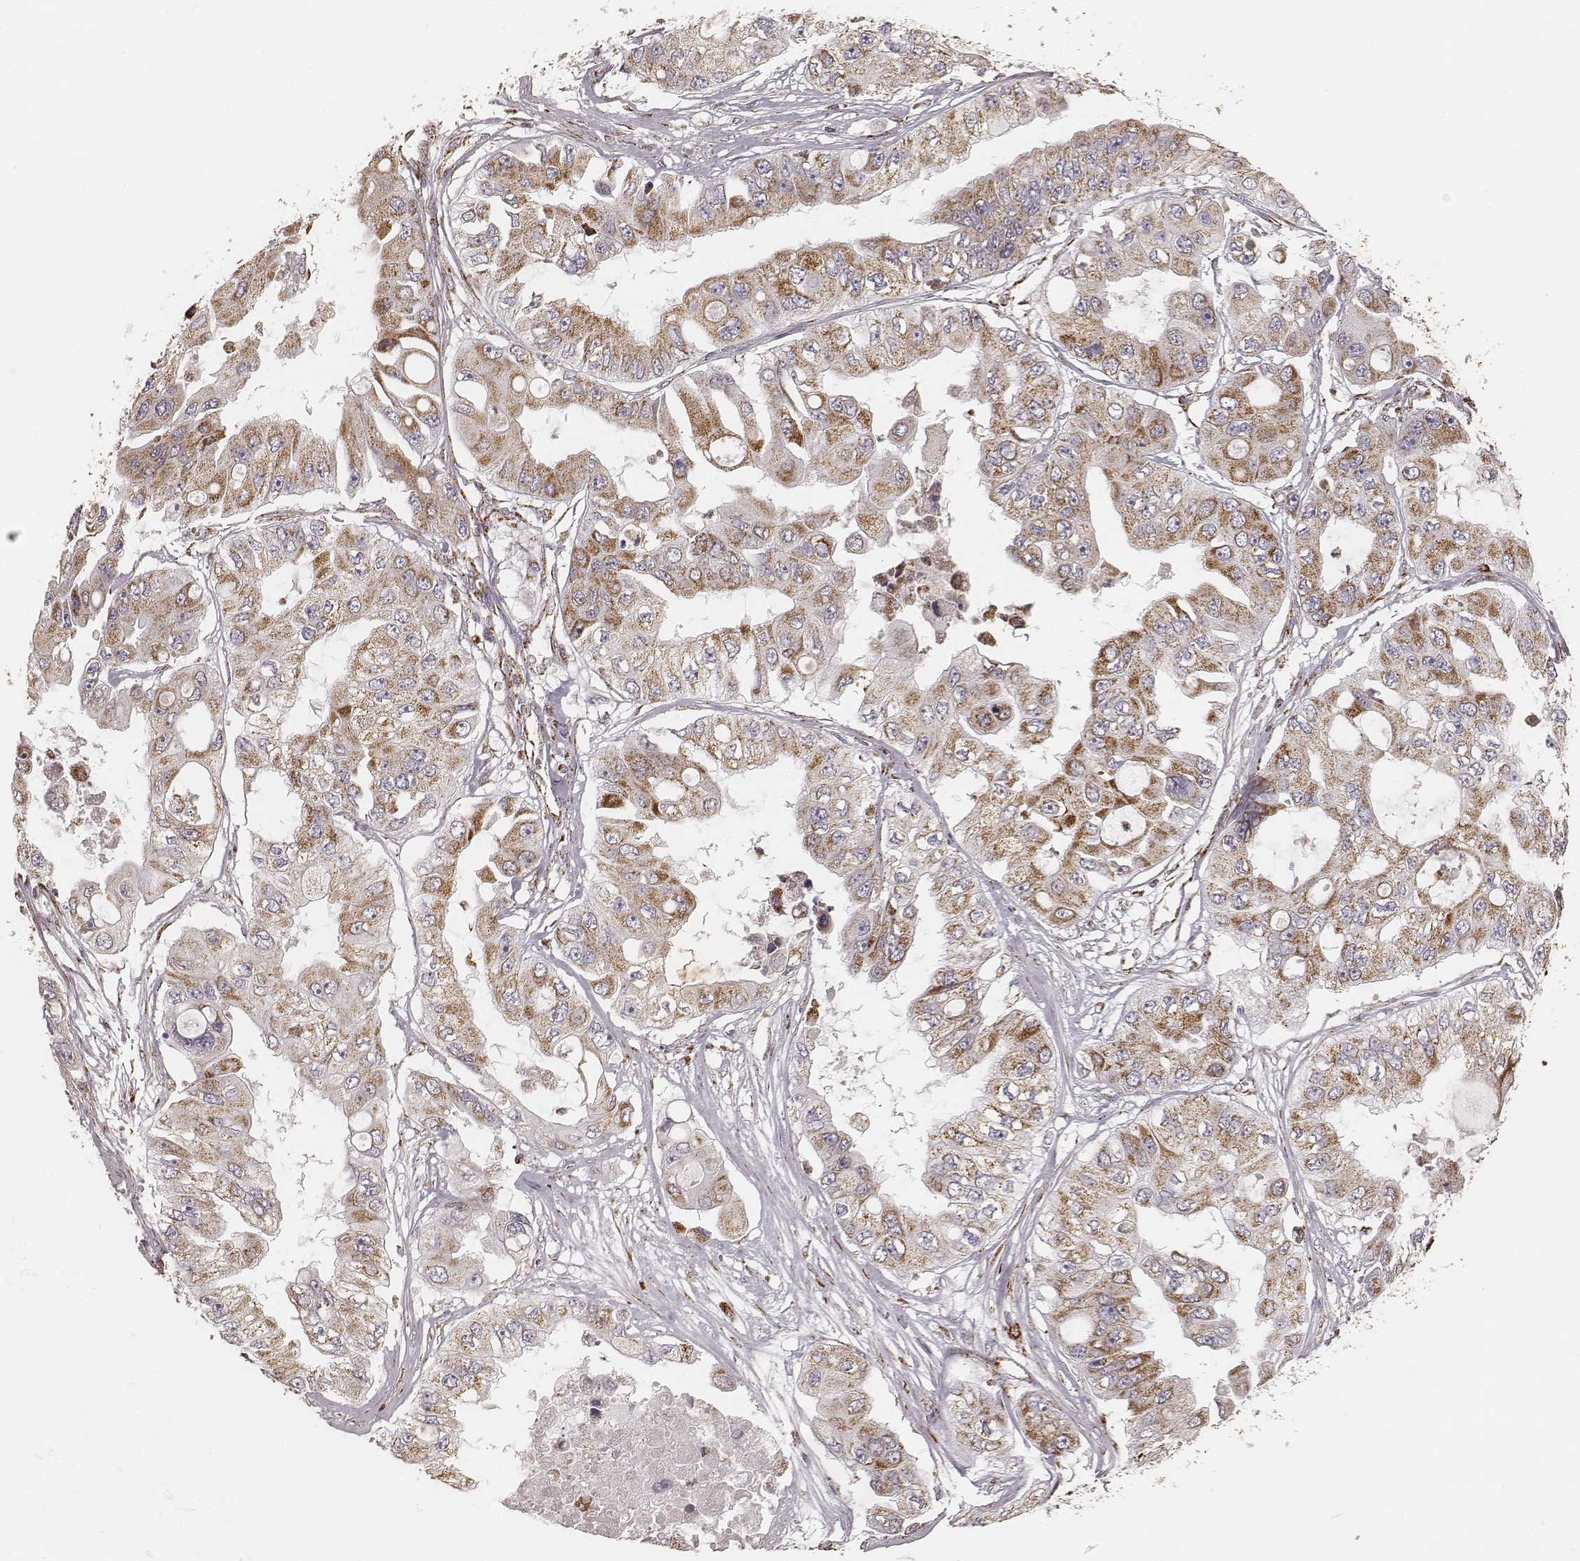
{"staining": {"intensity": "moderate", "quantity": ">75%", "location": "cytoplasmic/membranous"}, "tissue": "ovarian cancer", "cell_type": "Tumor cells", "image_type": "cancer", "snomed": [{"axis": "morphology", "description": "Cystadenocarcinoma, serous, NOS"}, {"axis": "topography", "description": "Ovary"}], "caption": "Serous cystadenocarcinoma (ovarian) stained with DAB (3,3'-diaminobenzidine) IHC displays medium levels of moderate cytoplasmic/membranous positivity in about >75% of tumor cells. (brown staining indicates protein expression, while blue staining denotes nuclei).", "gene": "CS", "patient": {"sex": "female", "age": 56}}